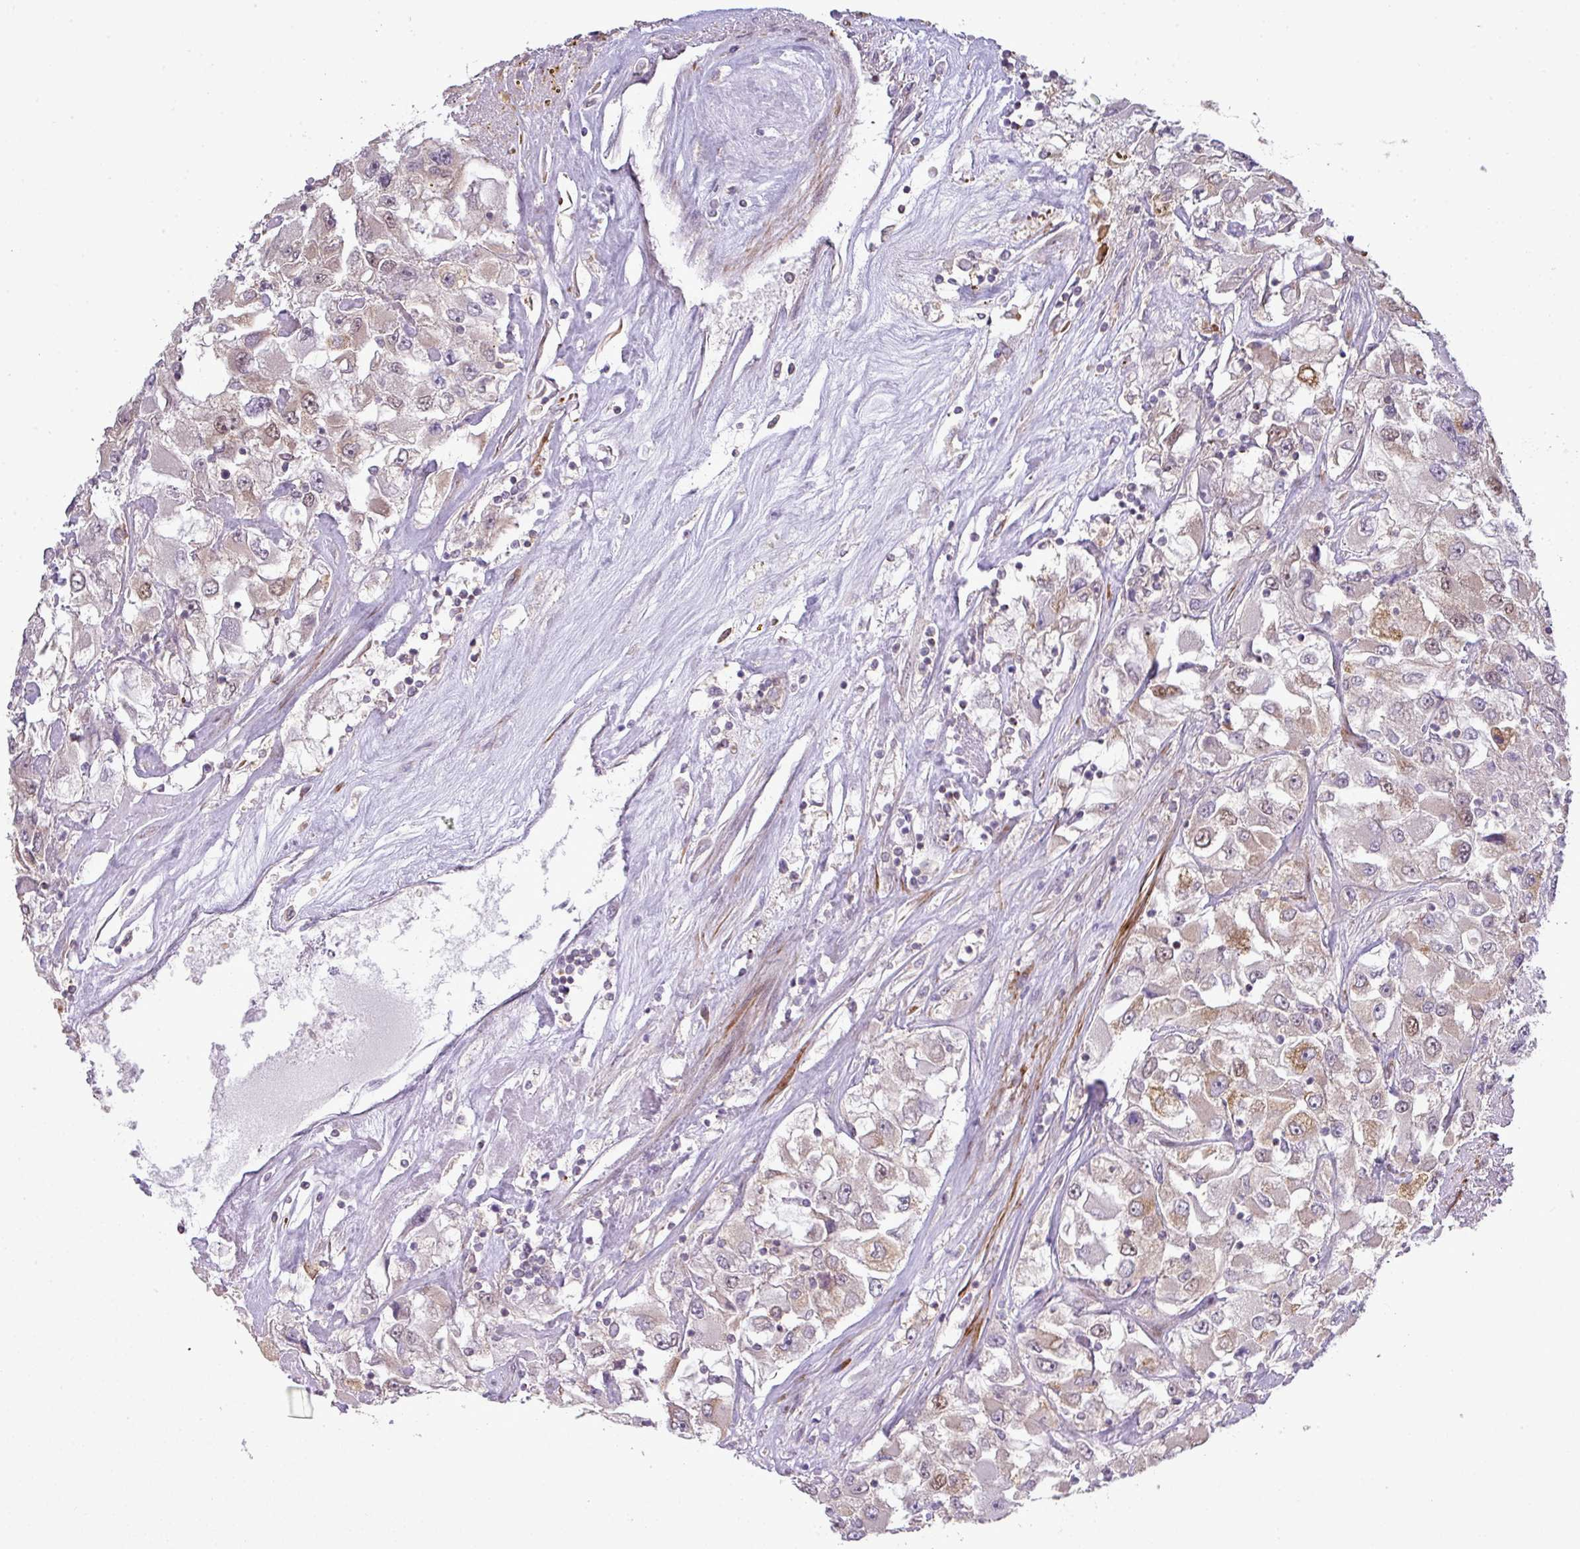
{"staining": {"intensity": "moderate", "quantity": "<25%", "location": "cytoplasmic/membranous"}, "tissue": "renal cancer", "cell_type": "Tumor cells", "image_type": "cancer", "snomed": [{"axis": "morphology", "description": "Adenocarcinoma, NOS"}, {"axis": "topography", "description": "Kidney"}], "caption": "Protein analysis of renal cancer (adenocarcinoma) tissue displays moderate cytoplasmic/membranous positivity in approximately <25% of tumor cells.", "gene": "TPRA1", "patient": {"sex": "female", "age": 52}}